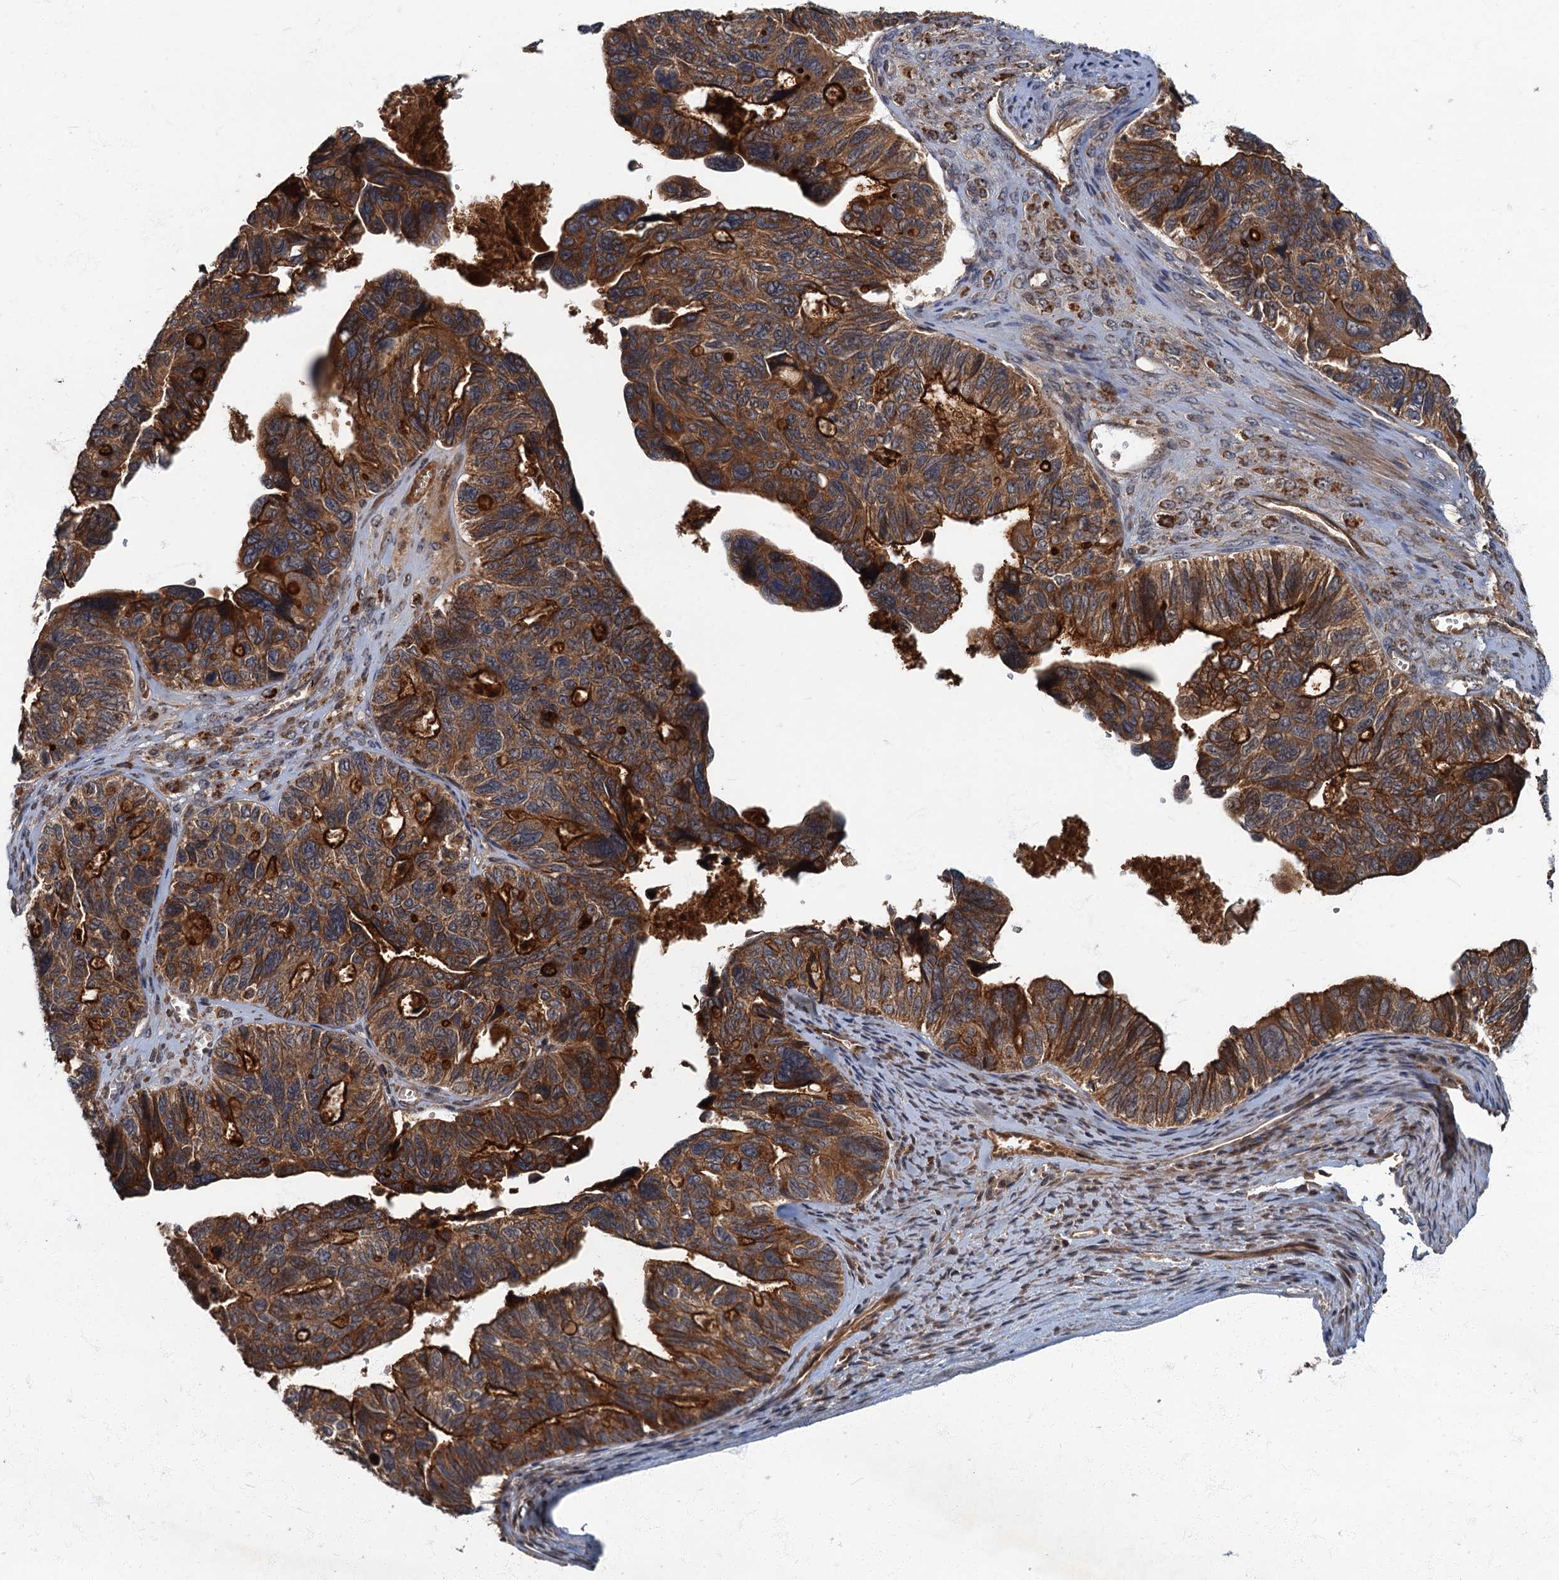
{"staining": {"intensity": "strong", "quantity": ">75%", "location": "cytoplasmic/membranous"}, "tissue": "ovarian cancer", "cell_type": "Tumor cells", "image_type": "cancer", "snomed": [{"axis": "morphology", "description": "Cystadenocarcinoma, serous, NOS"}, {"axis": "topography", "description": "Ovary"}], "caption": "Immunohistochemical staining of ovarian cancer (serous cystadenocarcinoma) exhibits high levels of strong cytoplasmic/membranous protein positivity in about >75% of tumor cells.", "gene": "SLC11A2", "patient": {"sex": "female", "age": 79}}